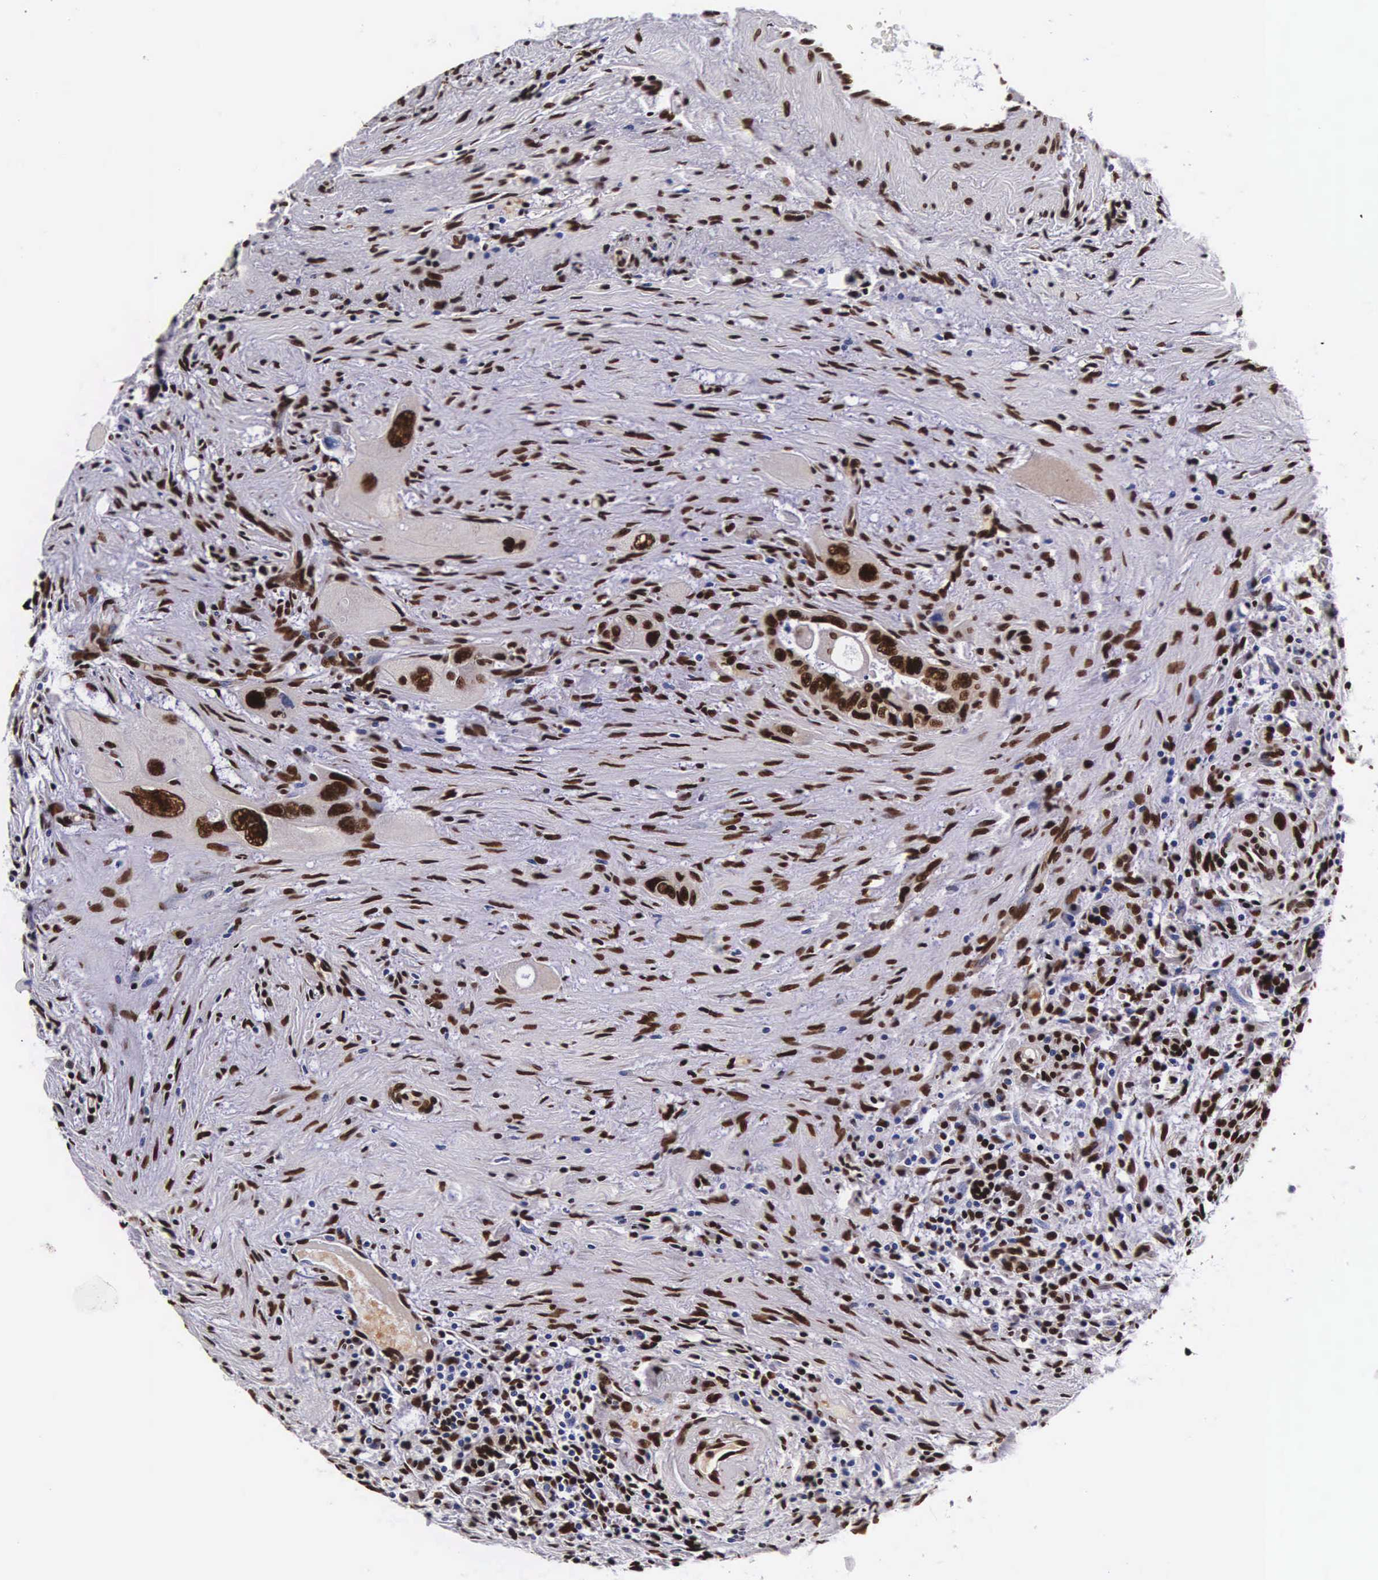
{"staining": {"intensity": "strong", "quantity": ">75%", "location": "nuclear"}, "tissue": "pancreas", "cell_type": "Exocrine glandular cells", "image_type": "normal", "snomed": [{"axis": "morphology", "description": "Normal tissue, NOS"}, {"axis": "topography", "description": "Pancreas"}], "caption": "Immunohistochemical staining of normal pancreas exhibits >75% levels of strong nuclear protein expression in approximately >75% of exocrine glandular cells.", "gene": "BCL2L2", "patient": {"sex": "male", "age": 73}}